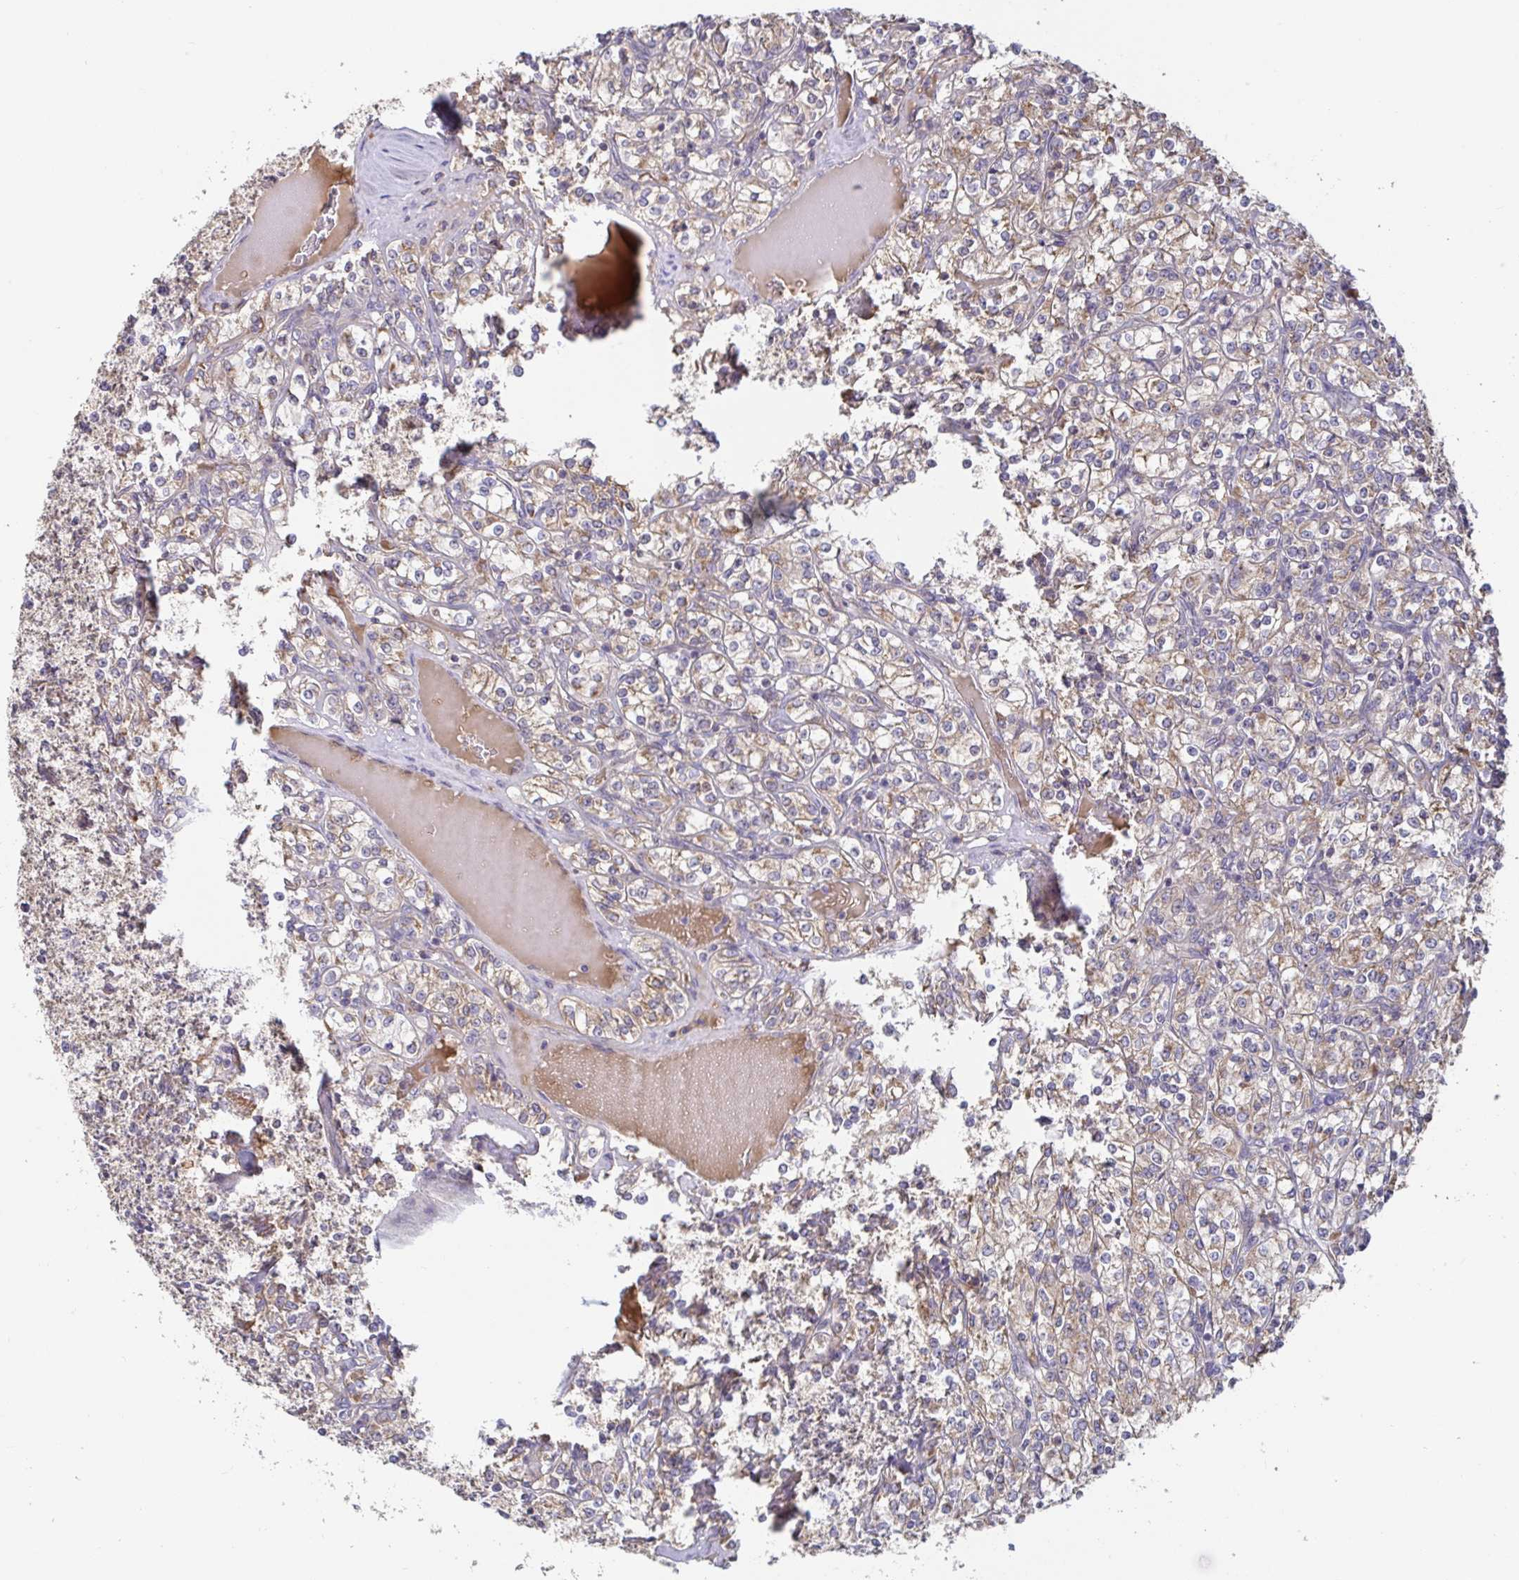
{"staining": {"intensity": "weak", "quantity": ">75%", "location": "cytoplasmic/membranous"}, "tissue": "renal cancer", "cell_type": "Tumor cells", "image_type": "cancer", "snomed": [{"axis": "morphology", "description": "Adenocarcinoma, NOS"}, {"axis": "topography", "description": "Kidney"}], "caption": "Immunohistochemical staining of human renal cancer demonstrates low levels of weak cytoplasmic/membranous protein expression in about >75% of tumor cells.", "gene": "LARP1", "patient": {"sex": "male", "age": 77}}